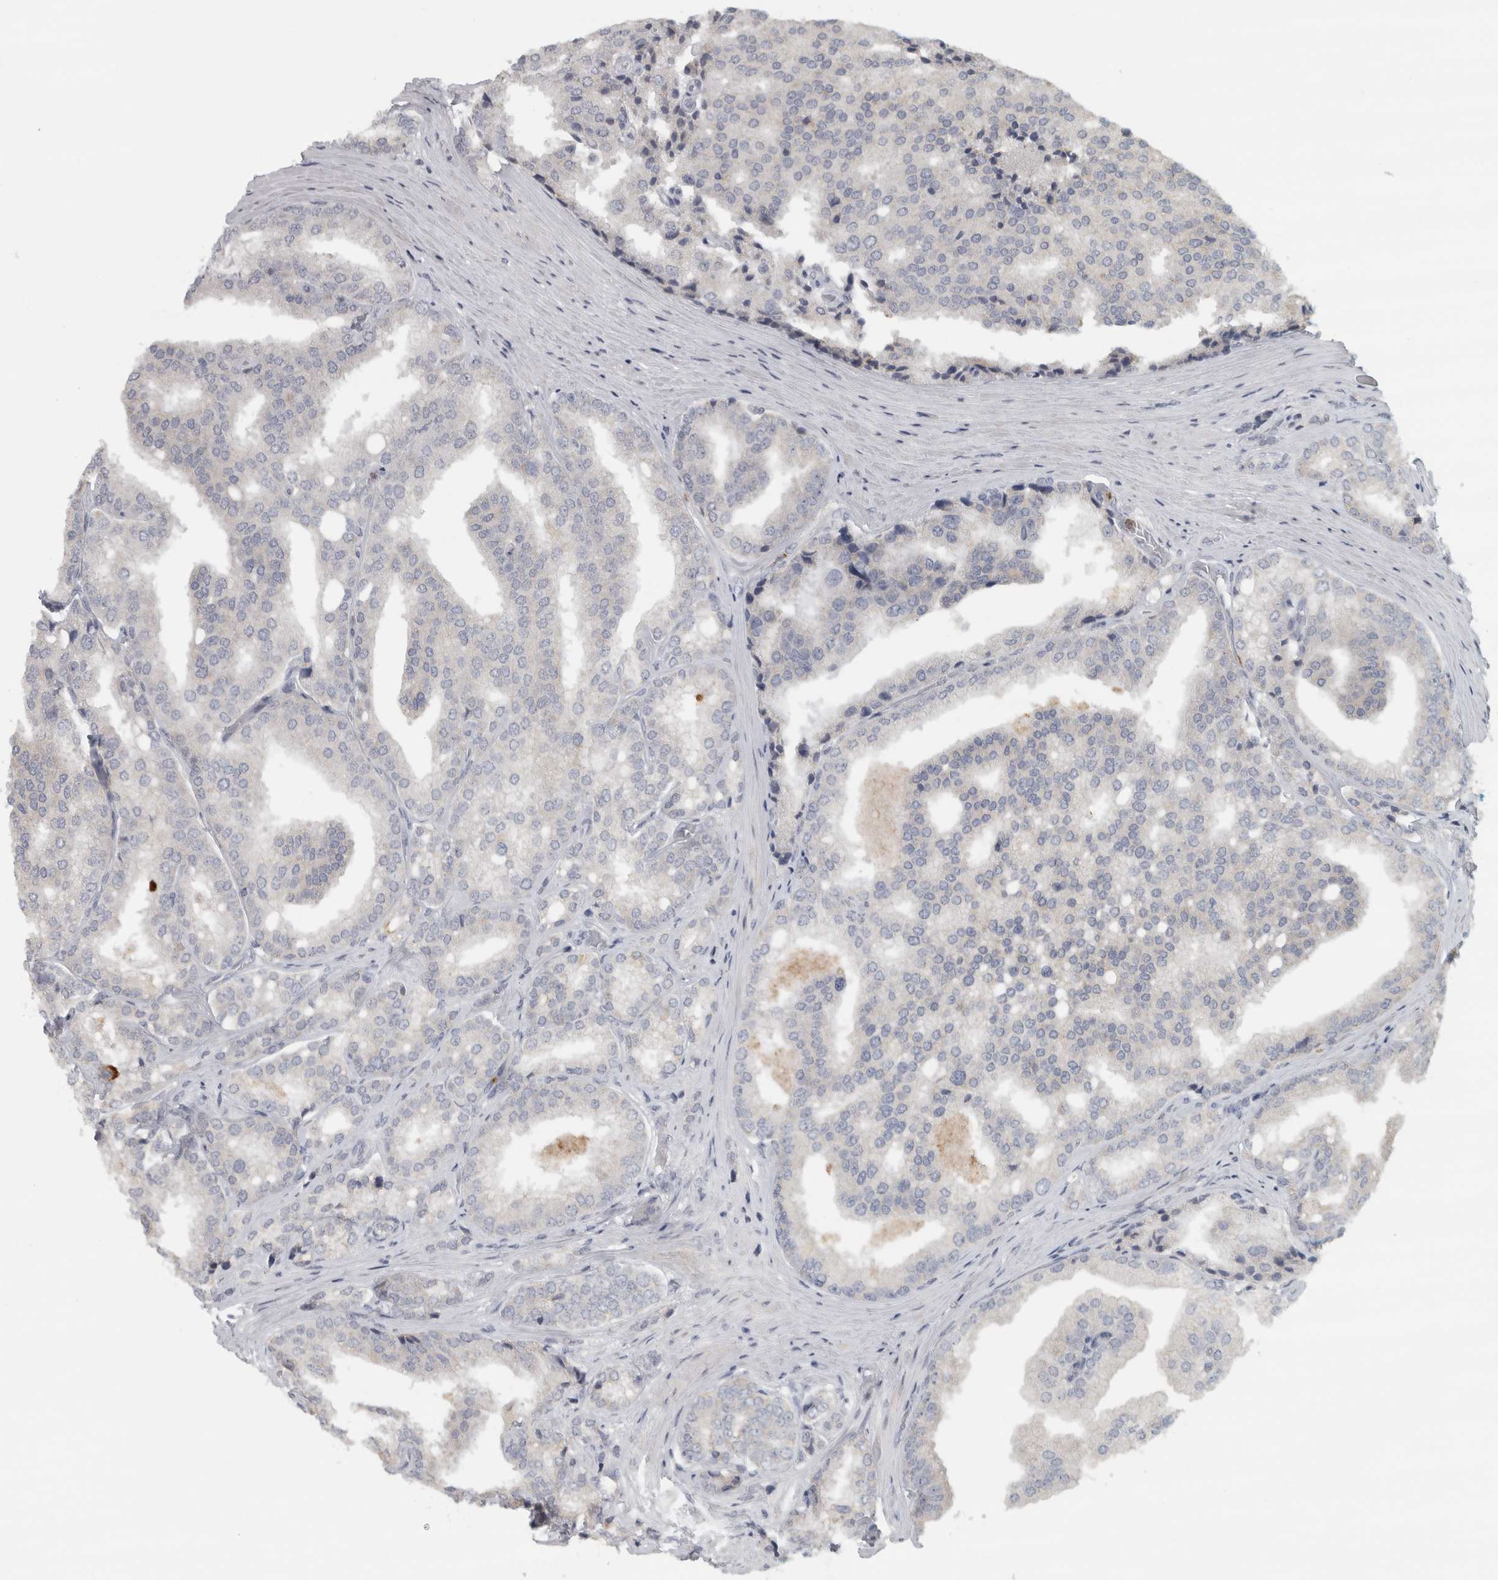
{"staining": {"intensity": "negative", "quantity": "none", "location": "none"}, "tissue": "prostate cancer", "cell_type": "Tumor cells", "image_type": "cancer", "snomed": [{"axis": "morphology", "description": "Adenocarcinoma, High grade"}, {"axis": "topography", "description": "Prostate"}], "caption": "Adenocarcinoma (high-grade) (prostate) stained for a protein using immunohistochemistry displays no staining tumor cells.", "gene": "PTPRN2", "patient": {"sex": "male", "age": 50}}